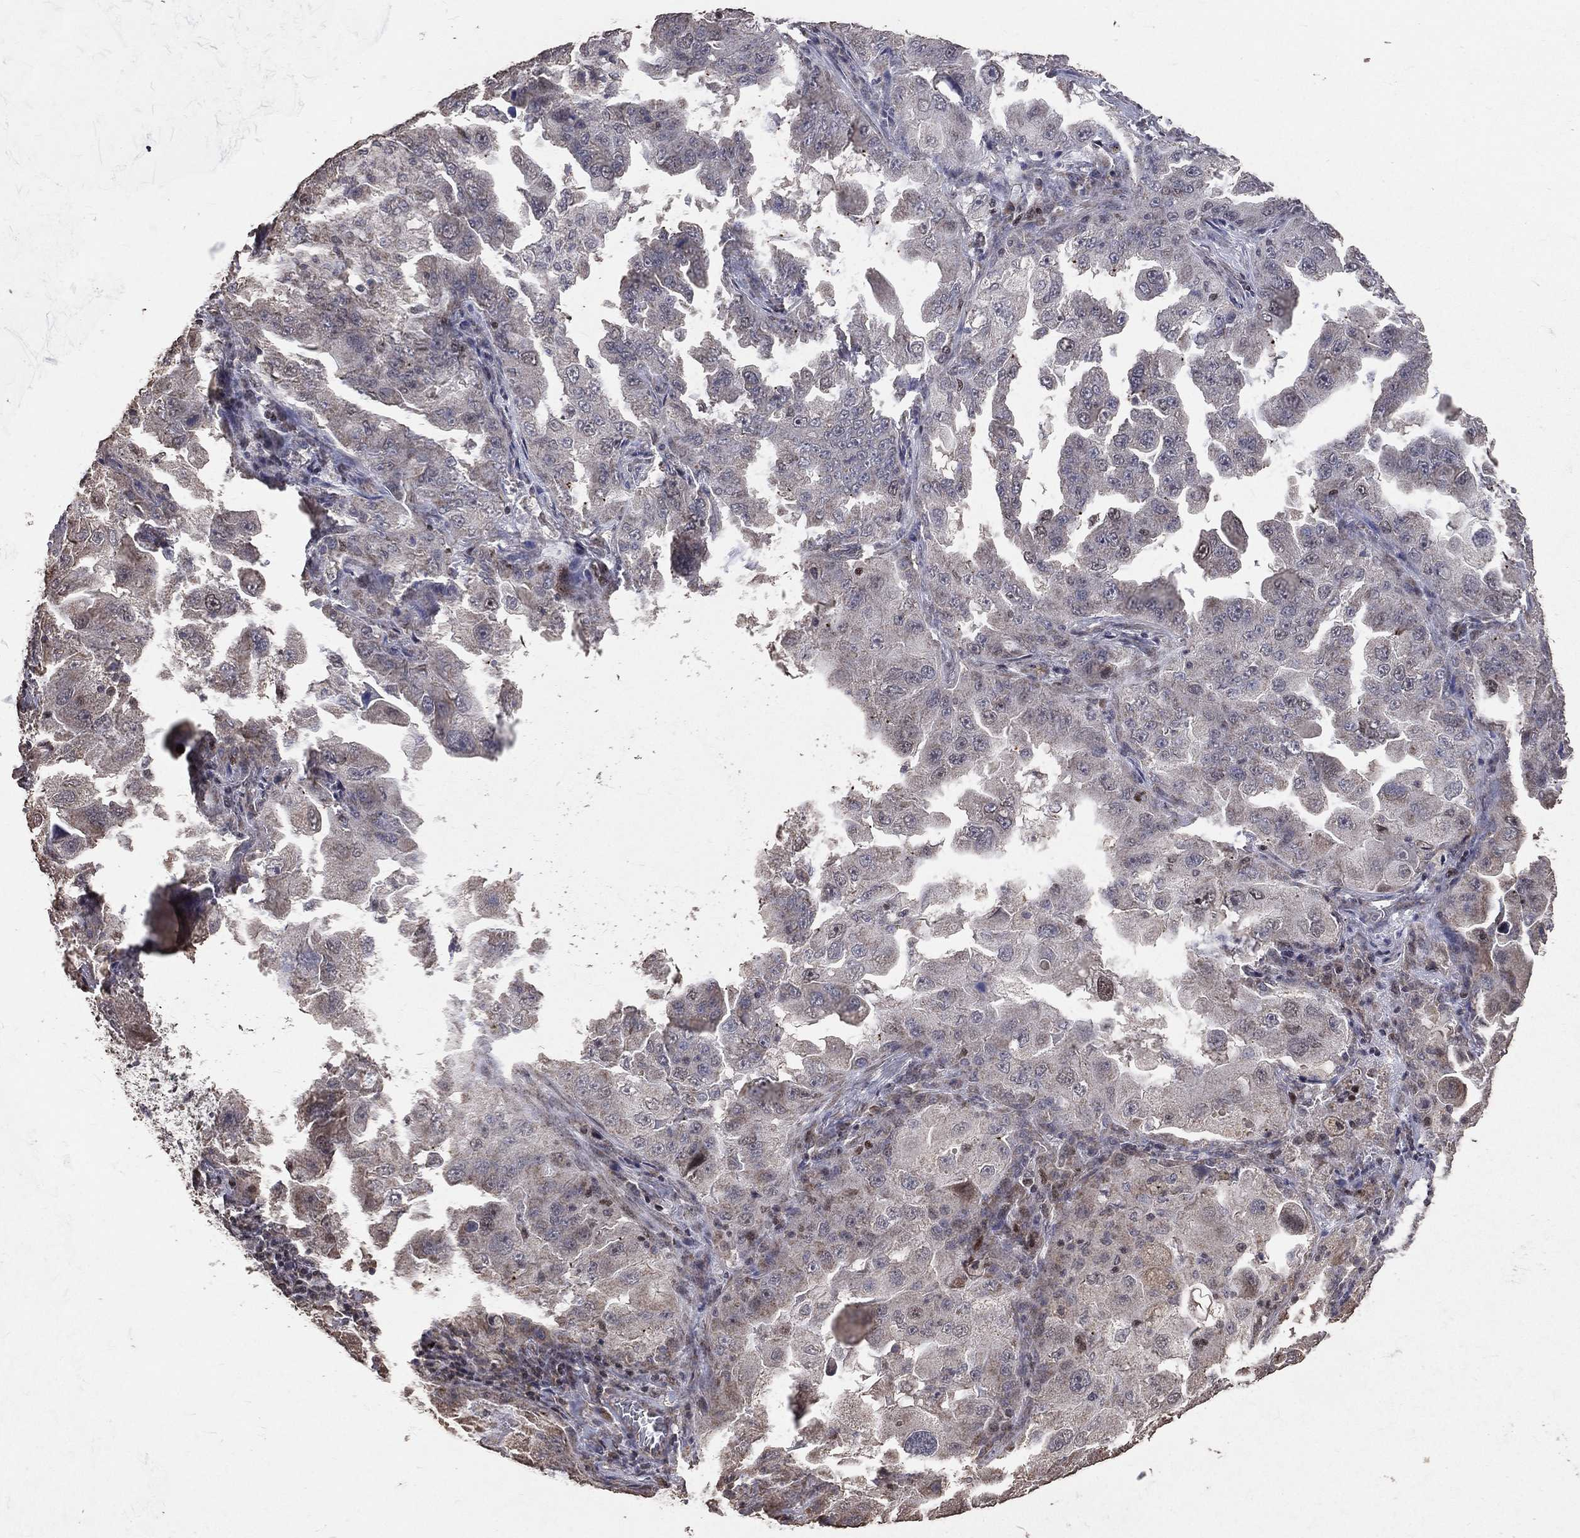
{"staining": {"intensity": "negative", "quantity": "none", "location": "none"}, "tissue": "lung cancer", "cell_type": "Tumor cells", "image_type": "cancer", "snomed": [{"axis": "morphology", "description": "Adenocarcinoma, NOS"}, {"axis": "topography", "description": "Lung"}], "caption": "IHC histopathology image of neoplastic tissue: adenocarcinoma (lung) stained with DAB demonstrates no significant protein expression in tumor cells.", "gene": "LY6K", "patient": {"sex": "female", "age": 61}}